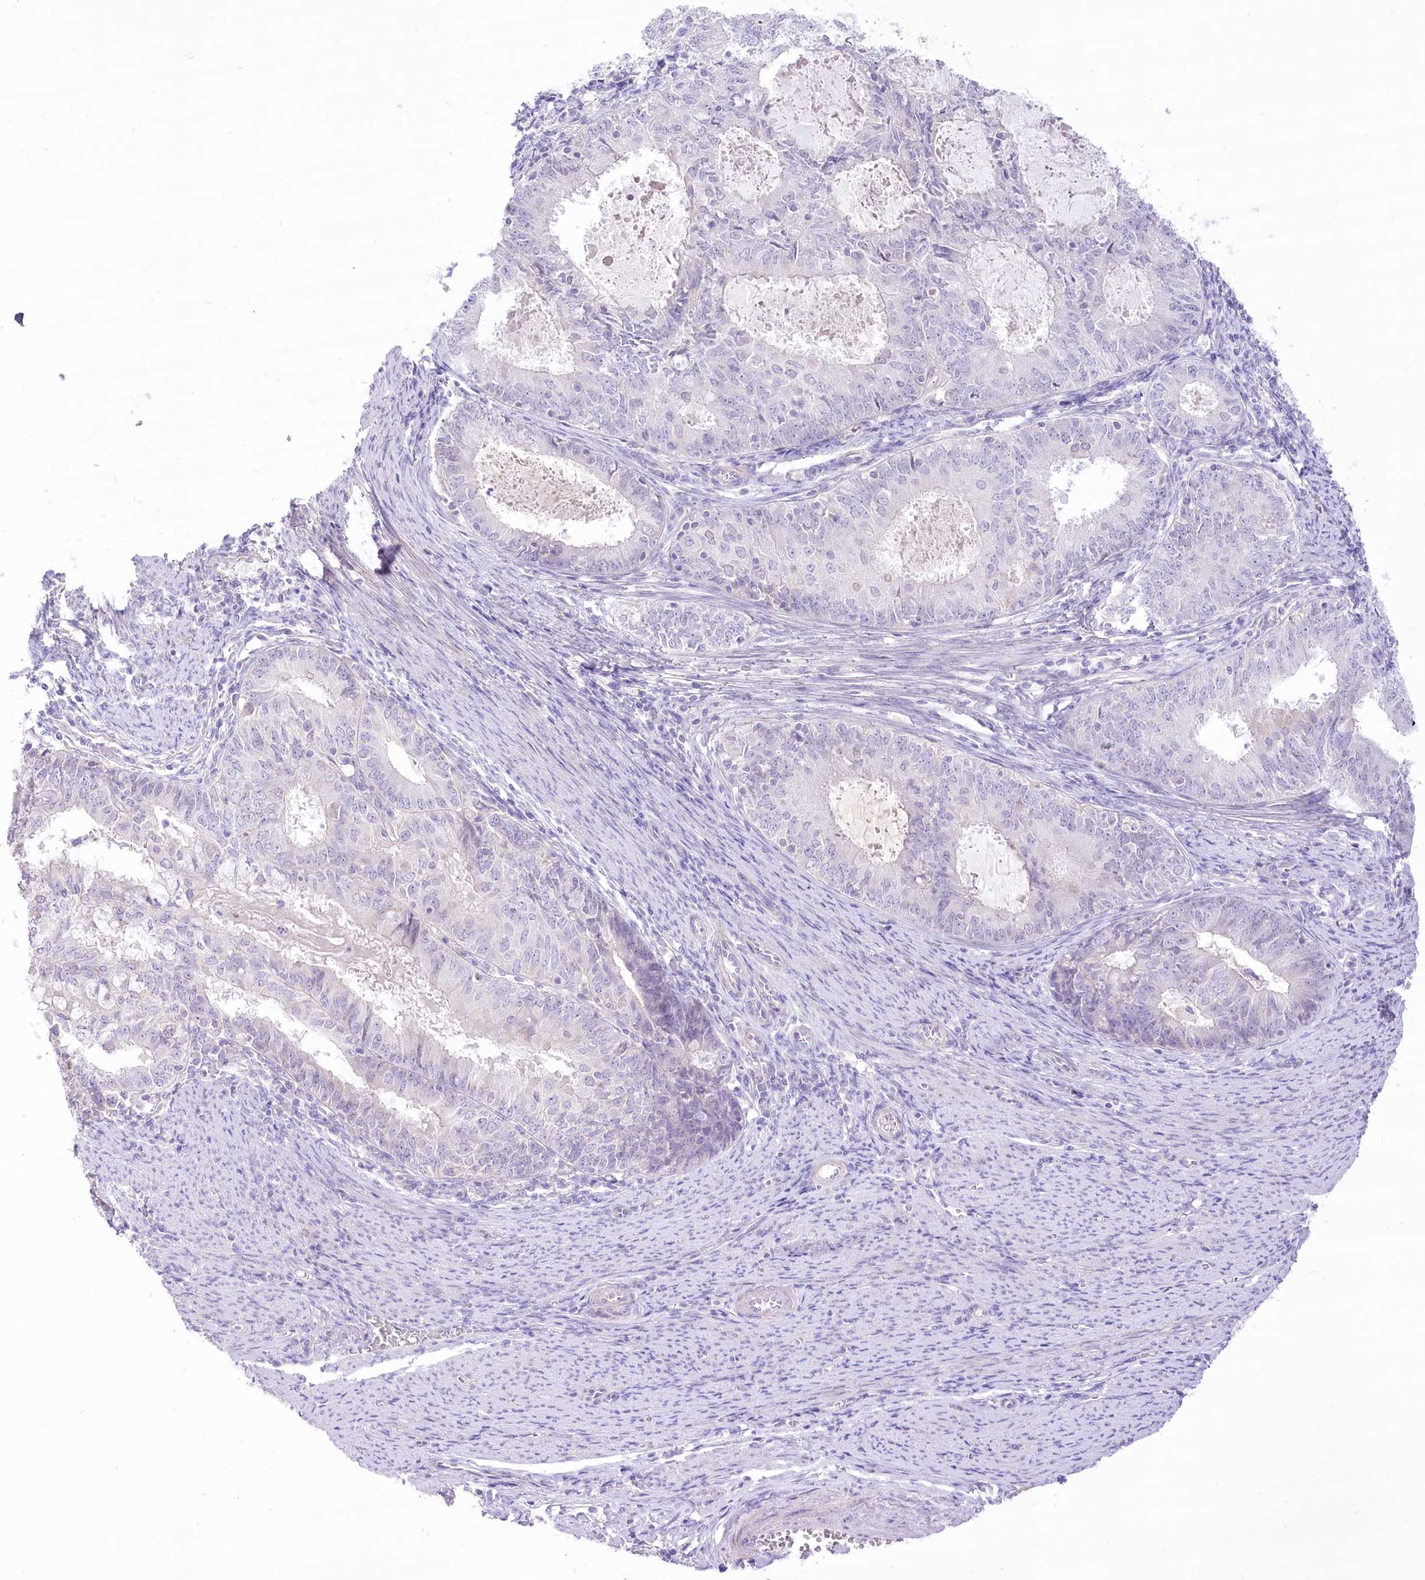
{"staining": {"intensity": "negative", "quantity": "none", "location": "none"}, "tissue": "endometrial cancer", "cell_type": "Tumor cells", "image_type": "cancer", "snomed": [{"axis": "morphology", "description": "Adenocarcinoma, NOS"}, {"axis": "topography", "description": "Endometrium"}], "caption": "This photomicrograph is of endometrial cancer (adenocarcinoma) stained with immunohistochemistry to label a protein in brown with the nuclei are counter-stained blue. There is no positivity in tumor cells. (DAB immunohistochemistry visualized using brightfield microscopy, high magnification).", "gene": "HELT", "patient": {"sex": "female", "age": 57}}